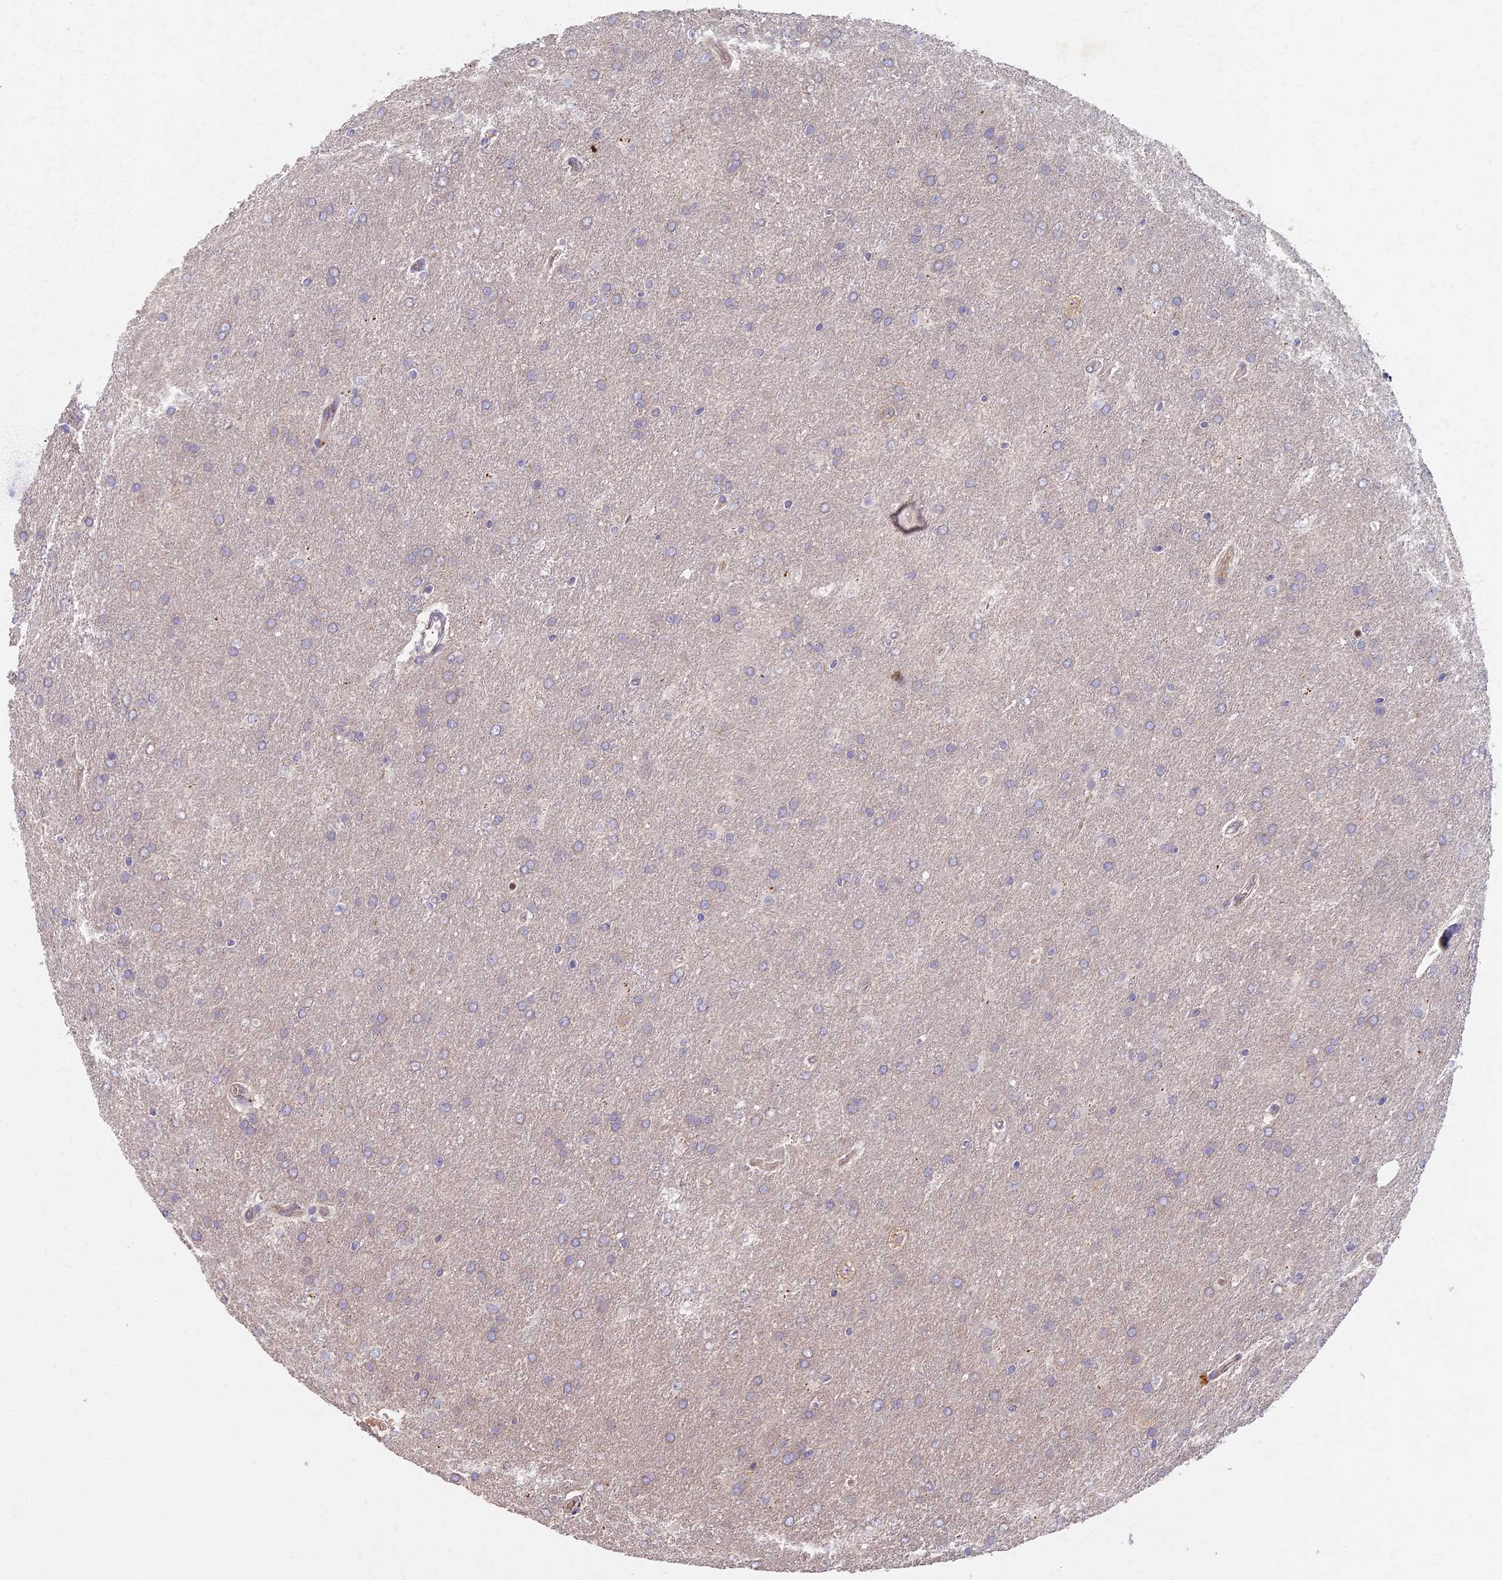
{"staining": {"intensity": "negative", "quantity": "none", "location": "none"}, "tissue": "glioma", "cell_type": "Tumor cells", "image_type": "cancer", "snomed": [{"axis": "morphology", "description": "Glioma, malignant, Low grade"}, {"axis": "topography", "description": "Brain"}], "caption": "Immunohistochemistry micrograph of human glioma stained for a protein (brown), which shows no expression in tumor cells.", "gene": "AP4E1", "patient": {"sex": "female", "age": 32}}